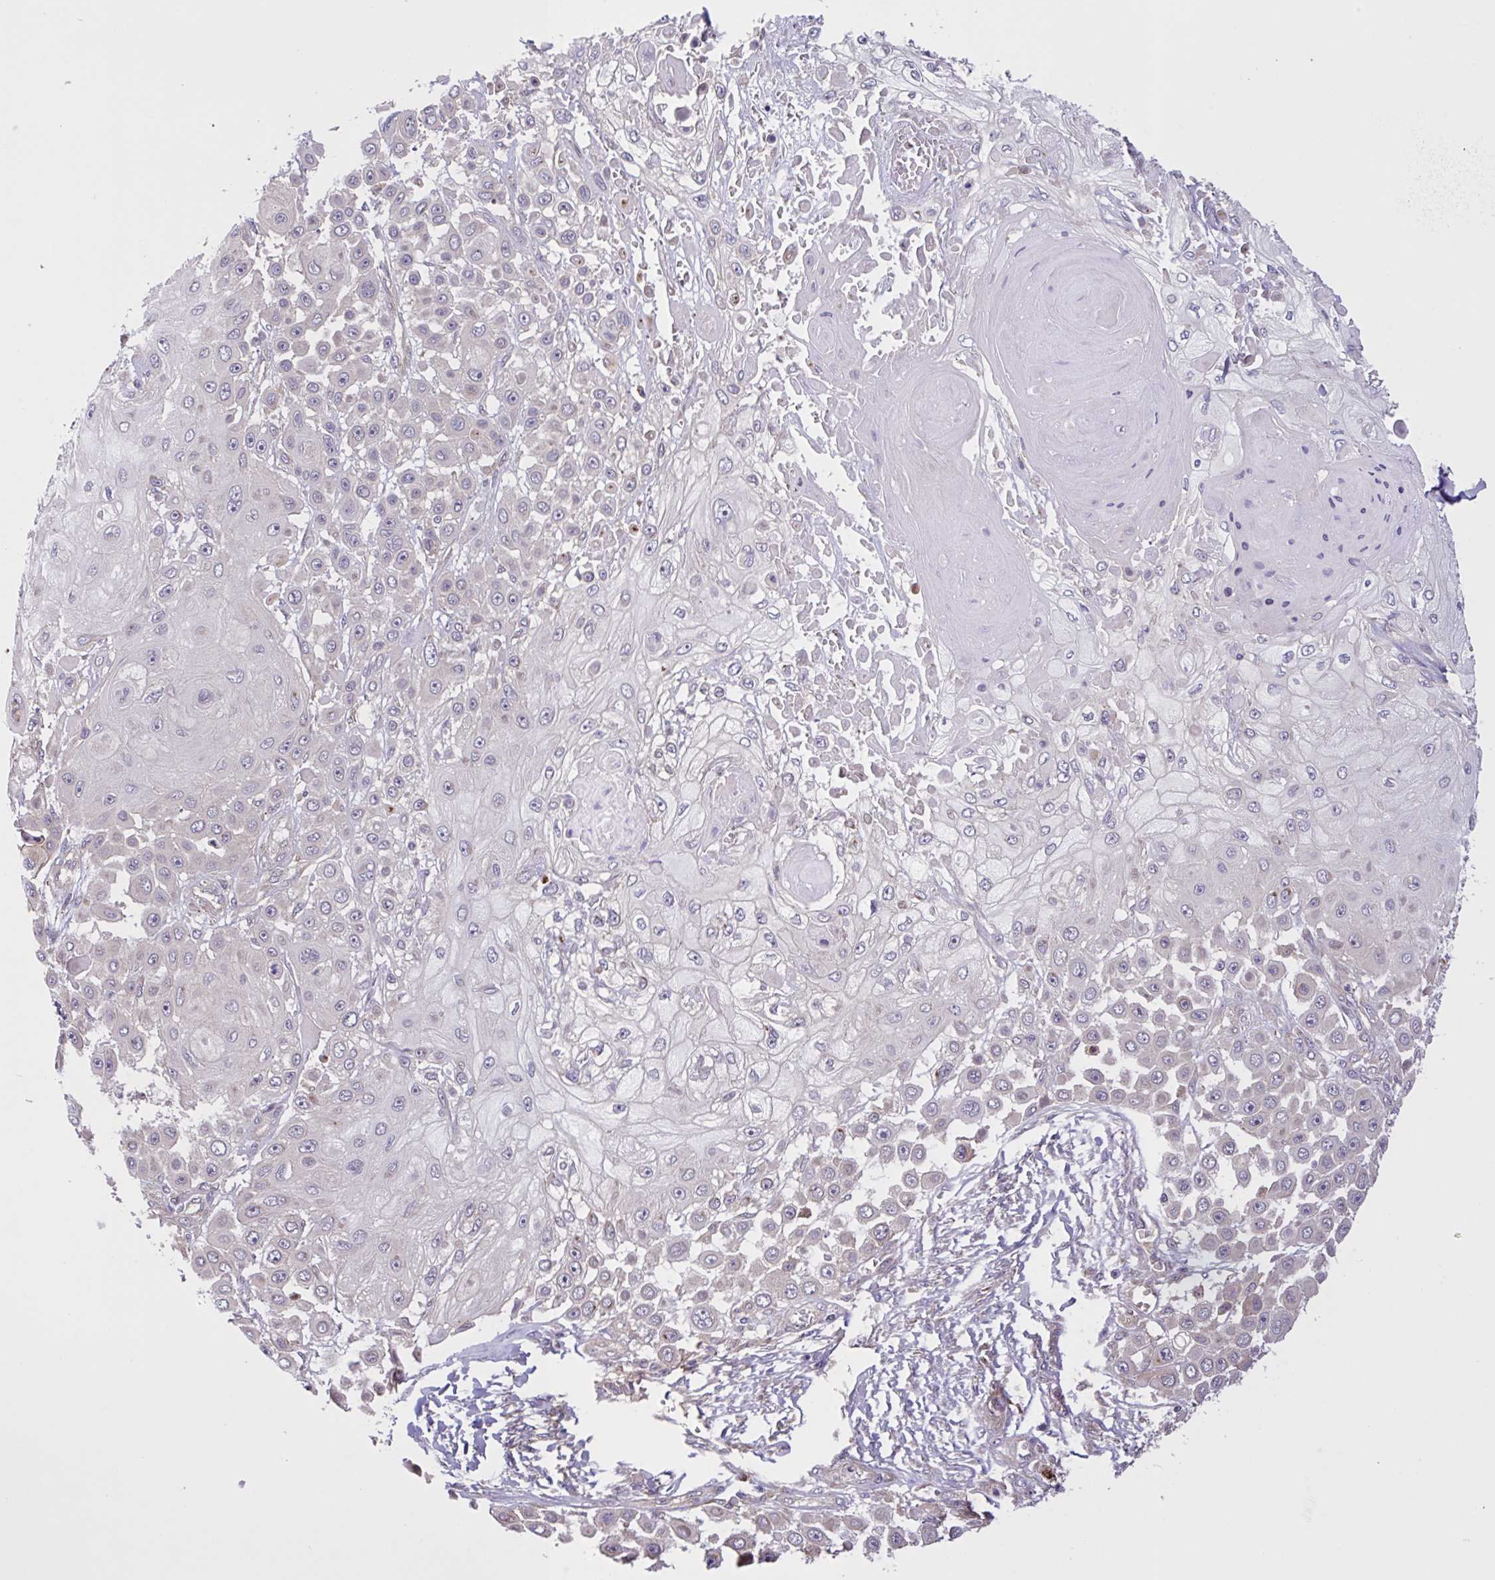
{"staining": {"intensity": "negative", "quantity": "none", "location": "none"}, "tissue": "skin cancer", "cell_type": "Tumor cells", "image_type": "cancer", "snomed": [{"axis": "morphology", "description": "Squamous cell carcinoma, NOS"}, {"axis": "topography", "description": "Skin"}], "caption": "Immunohistochemistry of squamous cell carcinoma (skin) displays no staining in tumor cells.", "gene": "INTS10", "patient": {"sex": "male", "age": 67}}